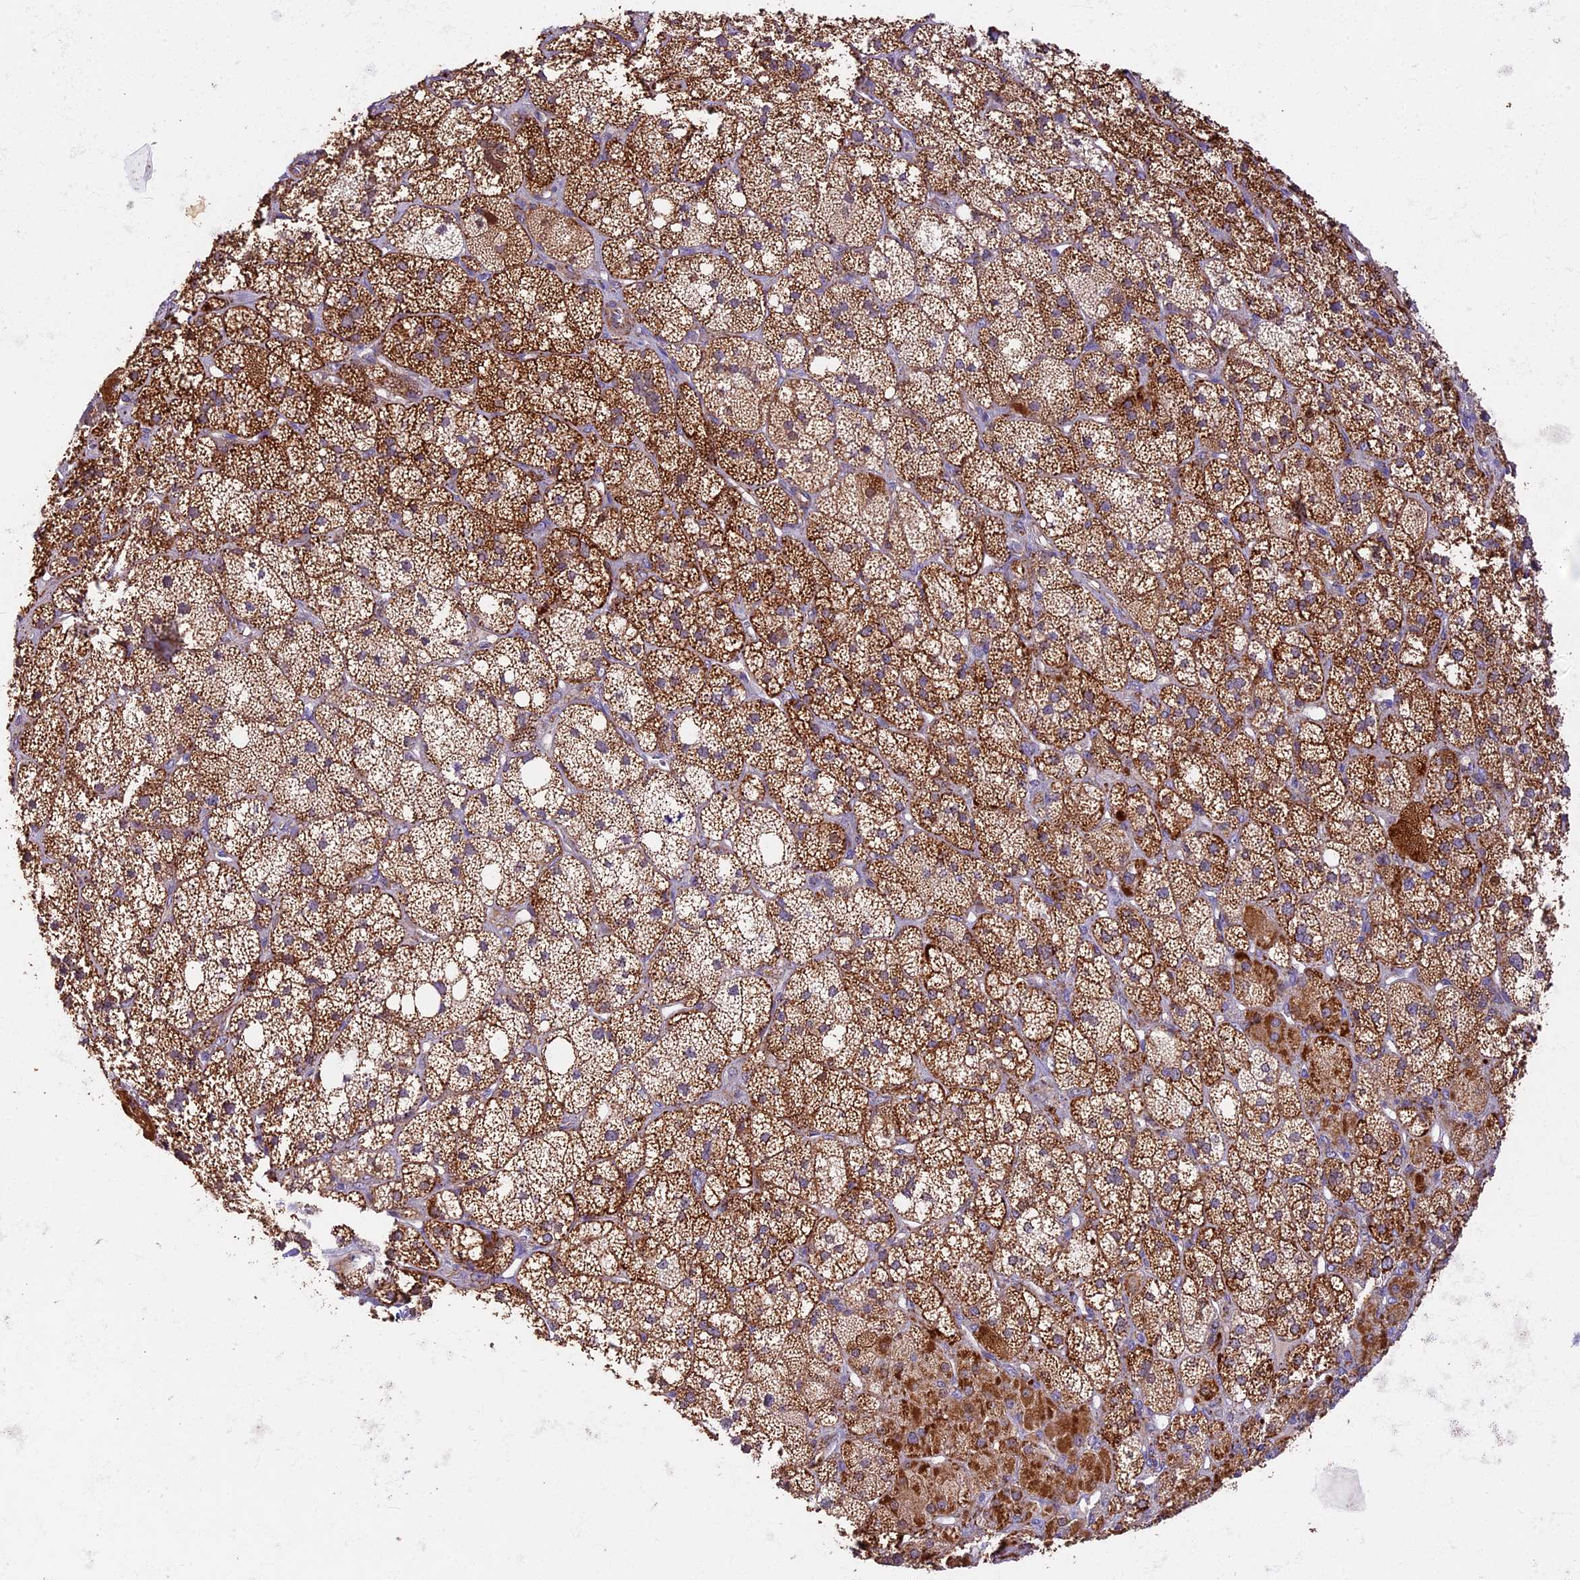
{"staining": {"intensity": "strong", "quantity": ">75%", "location": "cytoplasmic/membranous"}, "tissue": "adrenal gland", "cell_type": "Glandular cells", "image_type": "normal", "snomed": [{"axis": "morphology", "description": "Normal tissue, NOS"}, {"axis": "topography", "description": "Adrenal gland"}], "caption": "Strong cytoplasmic/membranous protein expression is appreciated in about >75% of glandular cells in adrenal gland. The protein is shown in brown color, while the nuclei are stained blue.", "gene": "NDUFA8", "patient": {"sex": "male", "age": 61}}